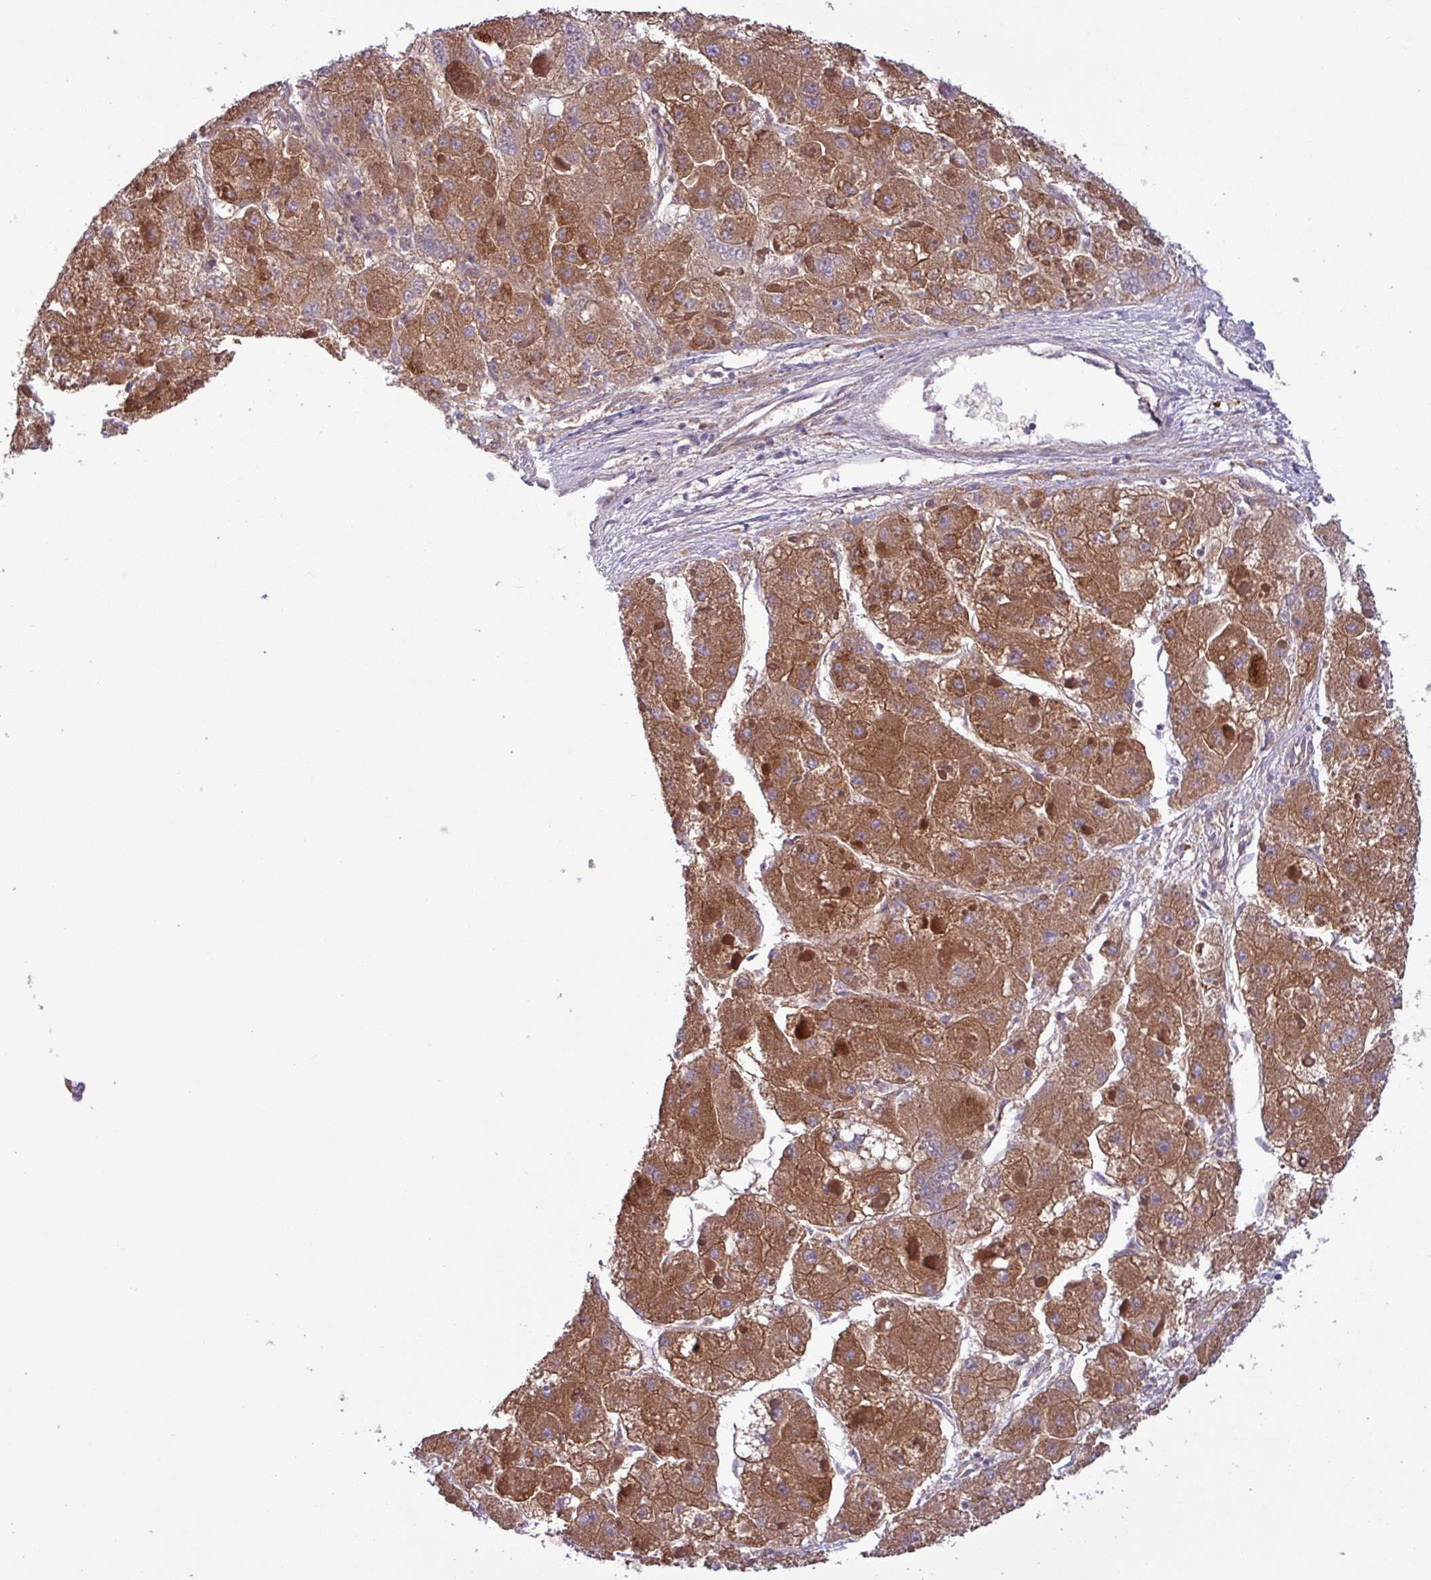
{"staining": {"intensity": "moderate", "quantity": ">75%", "location": "cytoplasmic/membranous"}, "tissue": "liver cancer", "cell_type": "Tumor cells", "image_type": "cancer", "snomed": [{"axis": "morphology", "description": "Carcinoma, Hepatocellular, NOS"}, {"axis": "topography", "description": "Liver"}], "caption": "Tumor cells show moderate cytoplasmic/membranous positivity in approximately >75% of cells in hepatocellular carcinoma (liver).", "gene": "RAB19", "patient": {"sex": "female", "age": 73}}